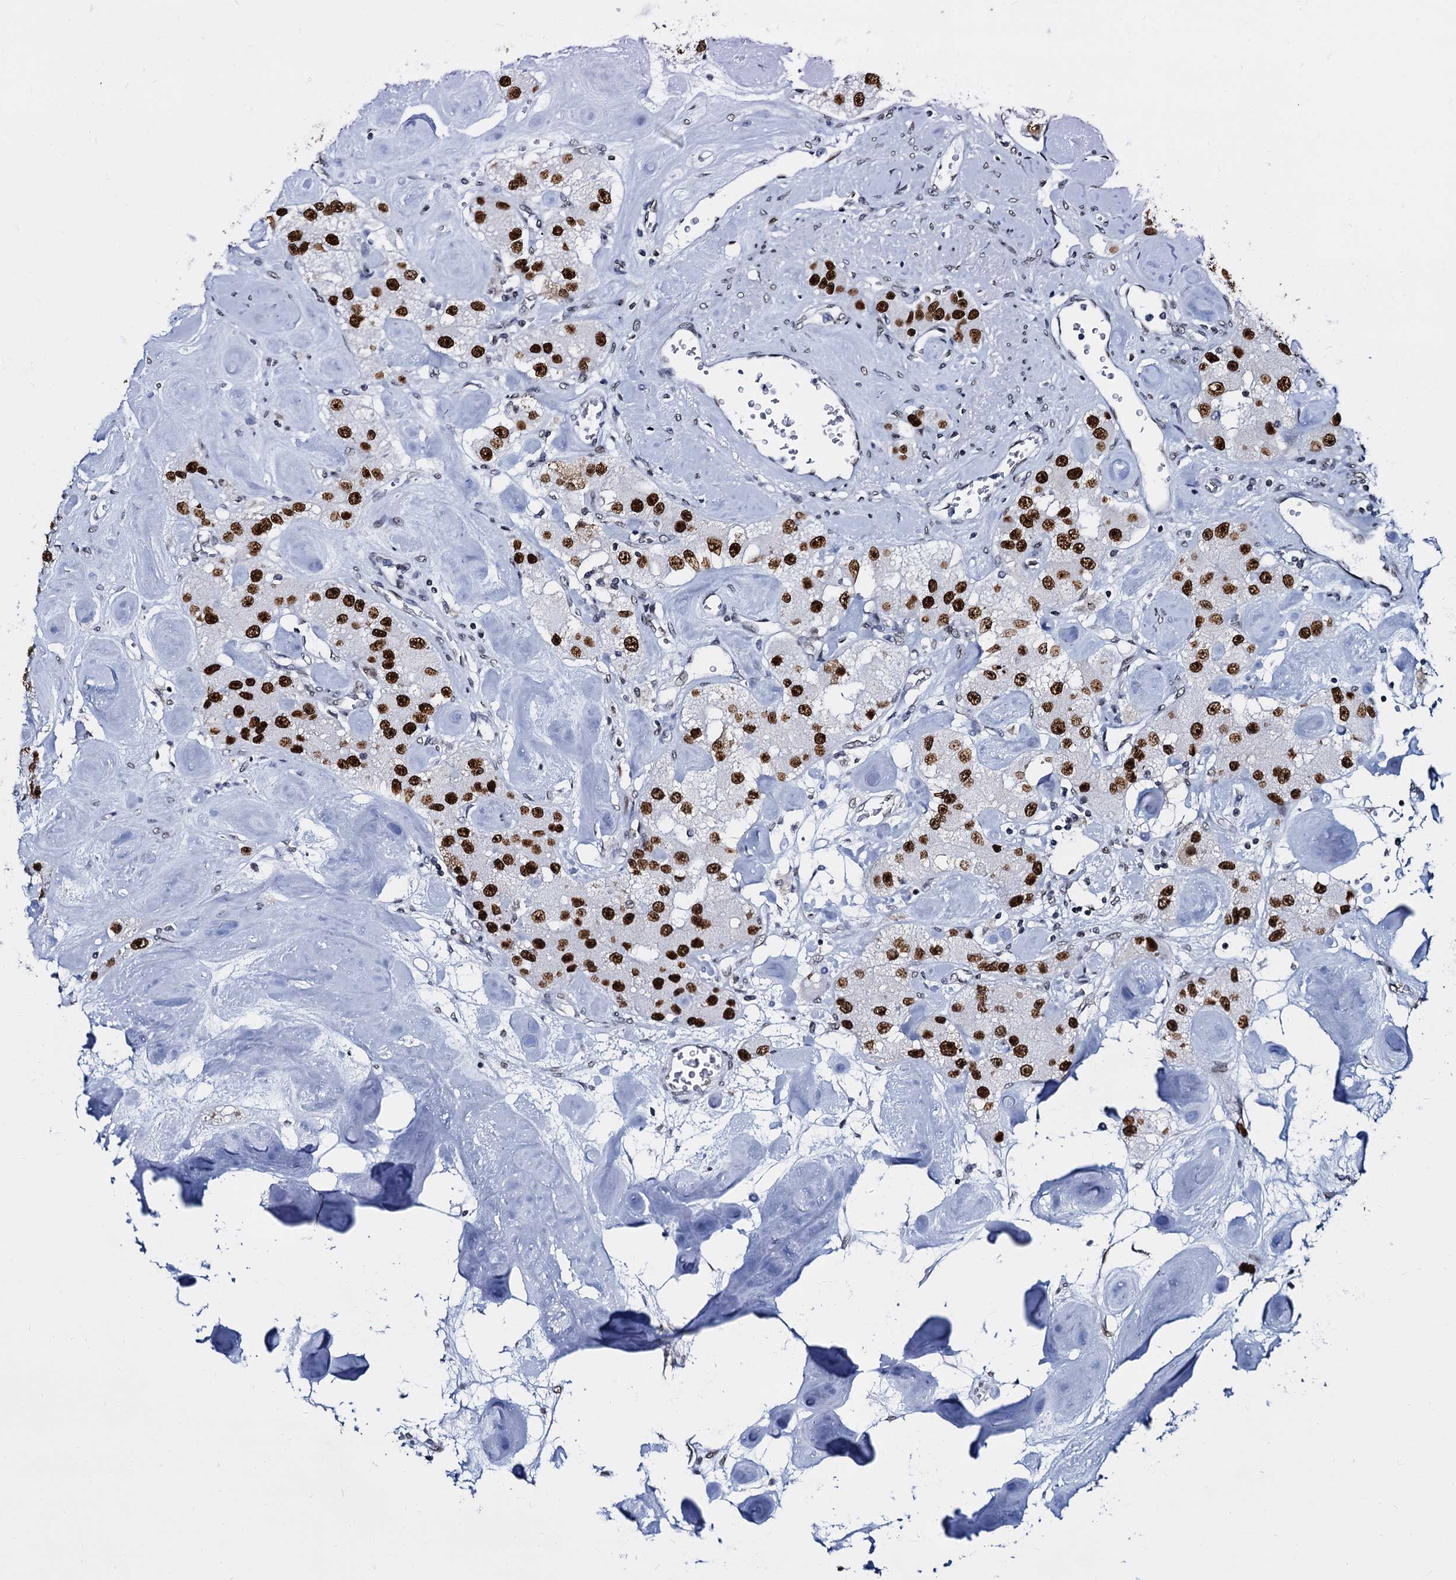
{"staining": {"intensity": "strong", "quantity": ">75%", "location": "nuclear"}, "tissue": "carcinoid", "cell_type": "Tumor cells", "image_type": "cancer", "snomed": [{"axis": "morphology", "description": "Carcinoid, malignant, NOS"}, {"axis": "topography", "description": "Pancreas"}], "caption": "An immunohistochemistry micrograph of neoplastic tissue is shown. Protein staining in brown labels strong nuclear positivity in malignant carcinoid within tumor cells.", "gene": "CMAS", "patient": {"sex": "male", "age": 41}}